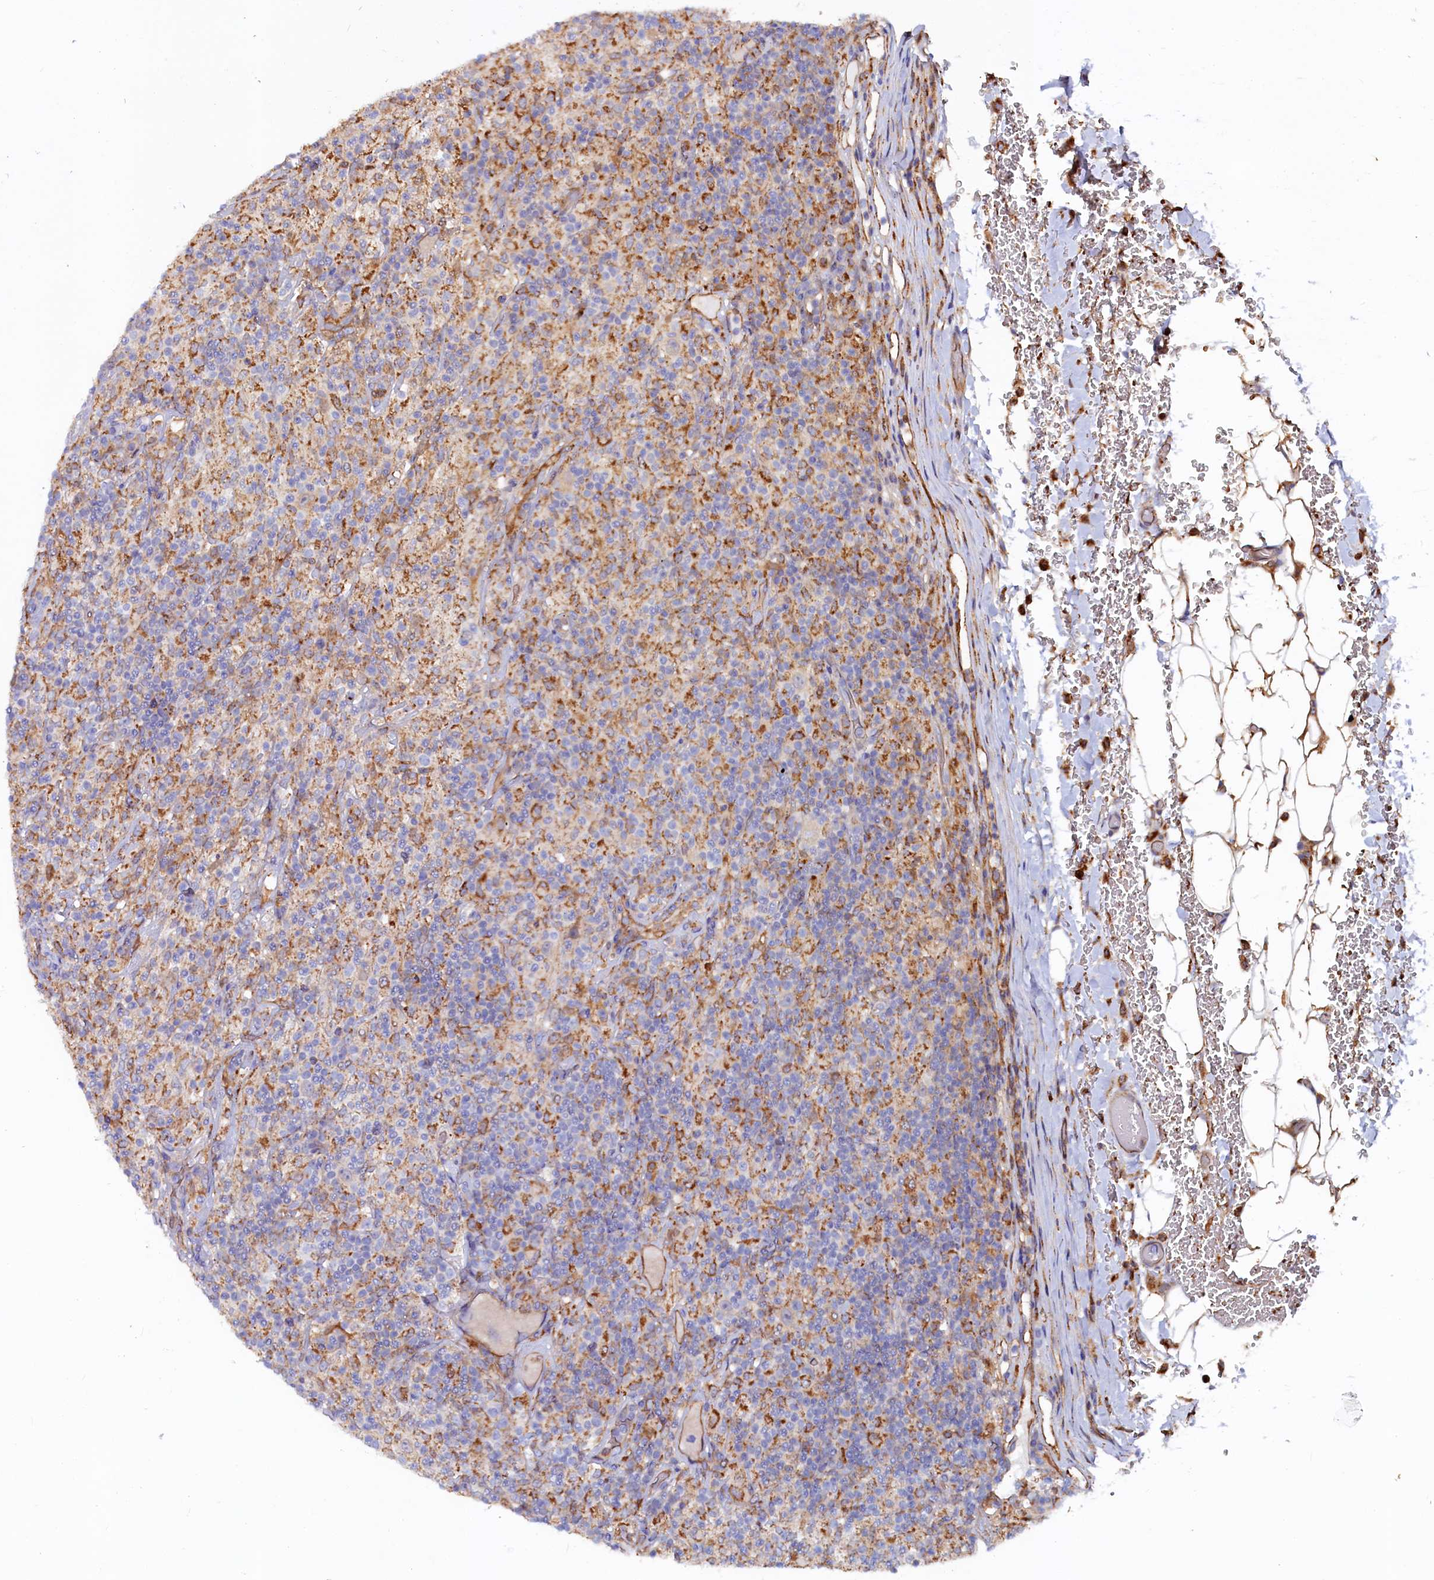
{"staining": {"intensity": "moderate", "quantity": ">75%", "location": "cytoplasmic/membranous"}, "tissue": "lymphoma", "cell_type": "Tumor cells", "image_type": "cancer", "snomed": [{"axis": "morphology", "description": "Hodgkin's disease, NOS"}, {"axis": "topography", "description": "Lymph node"}], "caption": "Hodgkin's disease stained for a protein exhibits moderate cytoplasmic/membranous positivity in tumor cells. The staining is performed using DAB brown chromogen to label protein expression. The nuclei are counter-stained blue using hematoxylin.", "gene": "ASTE1", "patient": {"sex": "male", "age": 70}}